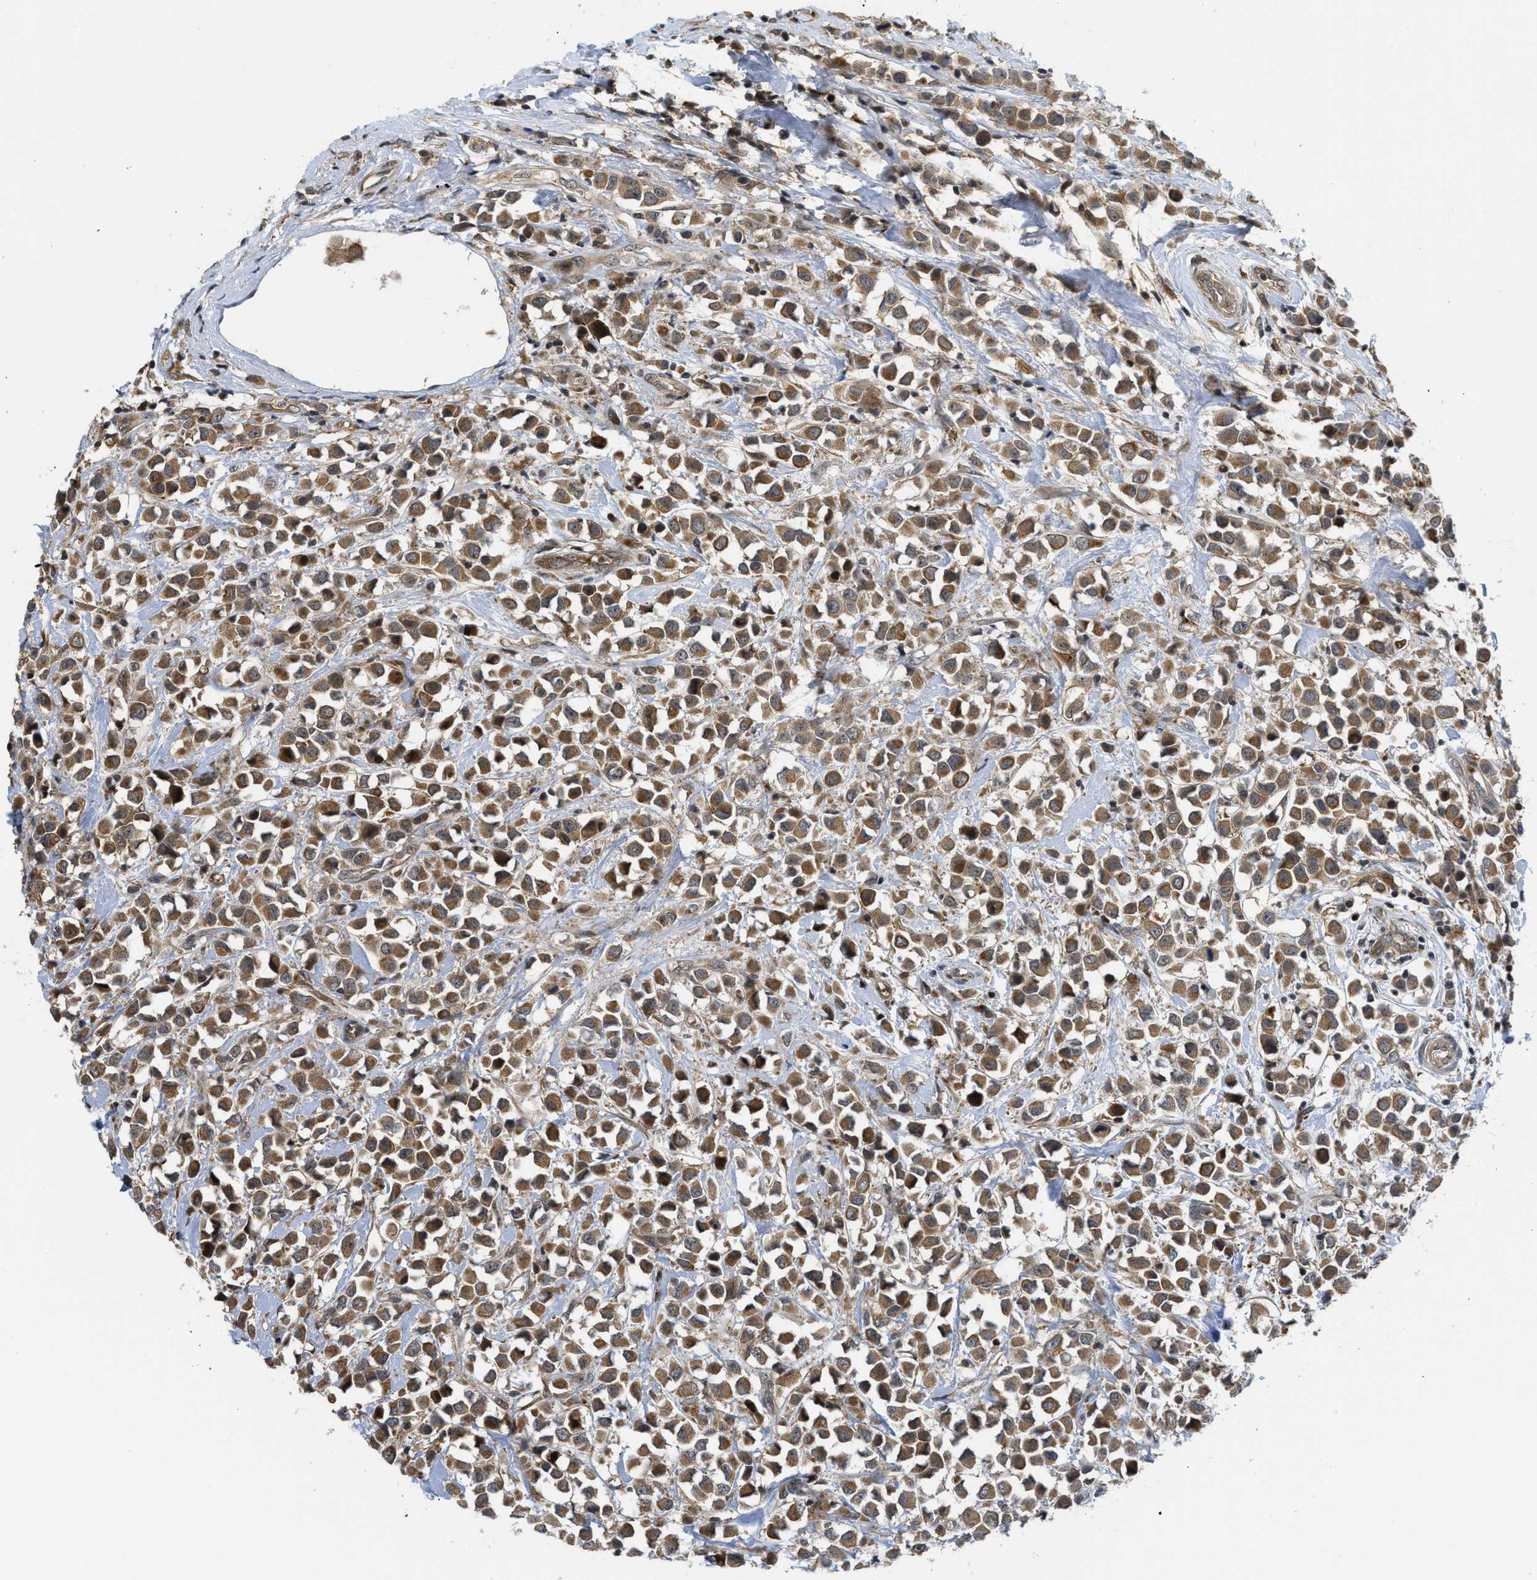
{"staining": {"intensity": "moderate", "quantity": ">75%", "location": "cytoplasmic/membranous"}, "tissue": "breast cancer", "cell_type": "Tumor cells", "image_type": "cancer", "snomed": [{"axis": "morphology", "description": "Duct carcinoma"}, {"axis": "topography", "description": "Breast"}], "caption": "Immunohistochemical staining of breast cancer (infiltrating ductal carcinoma) reveals medium levels of moderate cytoplasmic/membranous expression in approximately >75% of tumor cells.", "gene": "DNAJC28", "patient": {"sex": "female", "age": 61}}